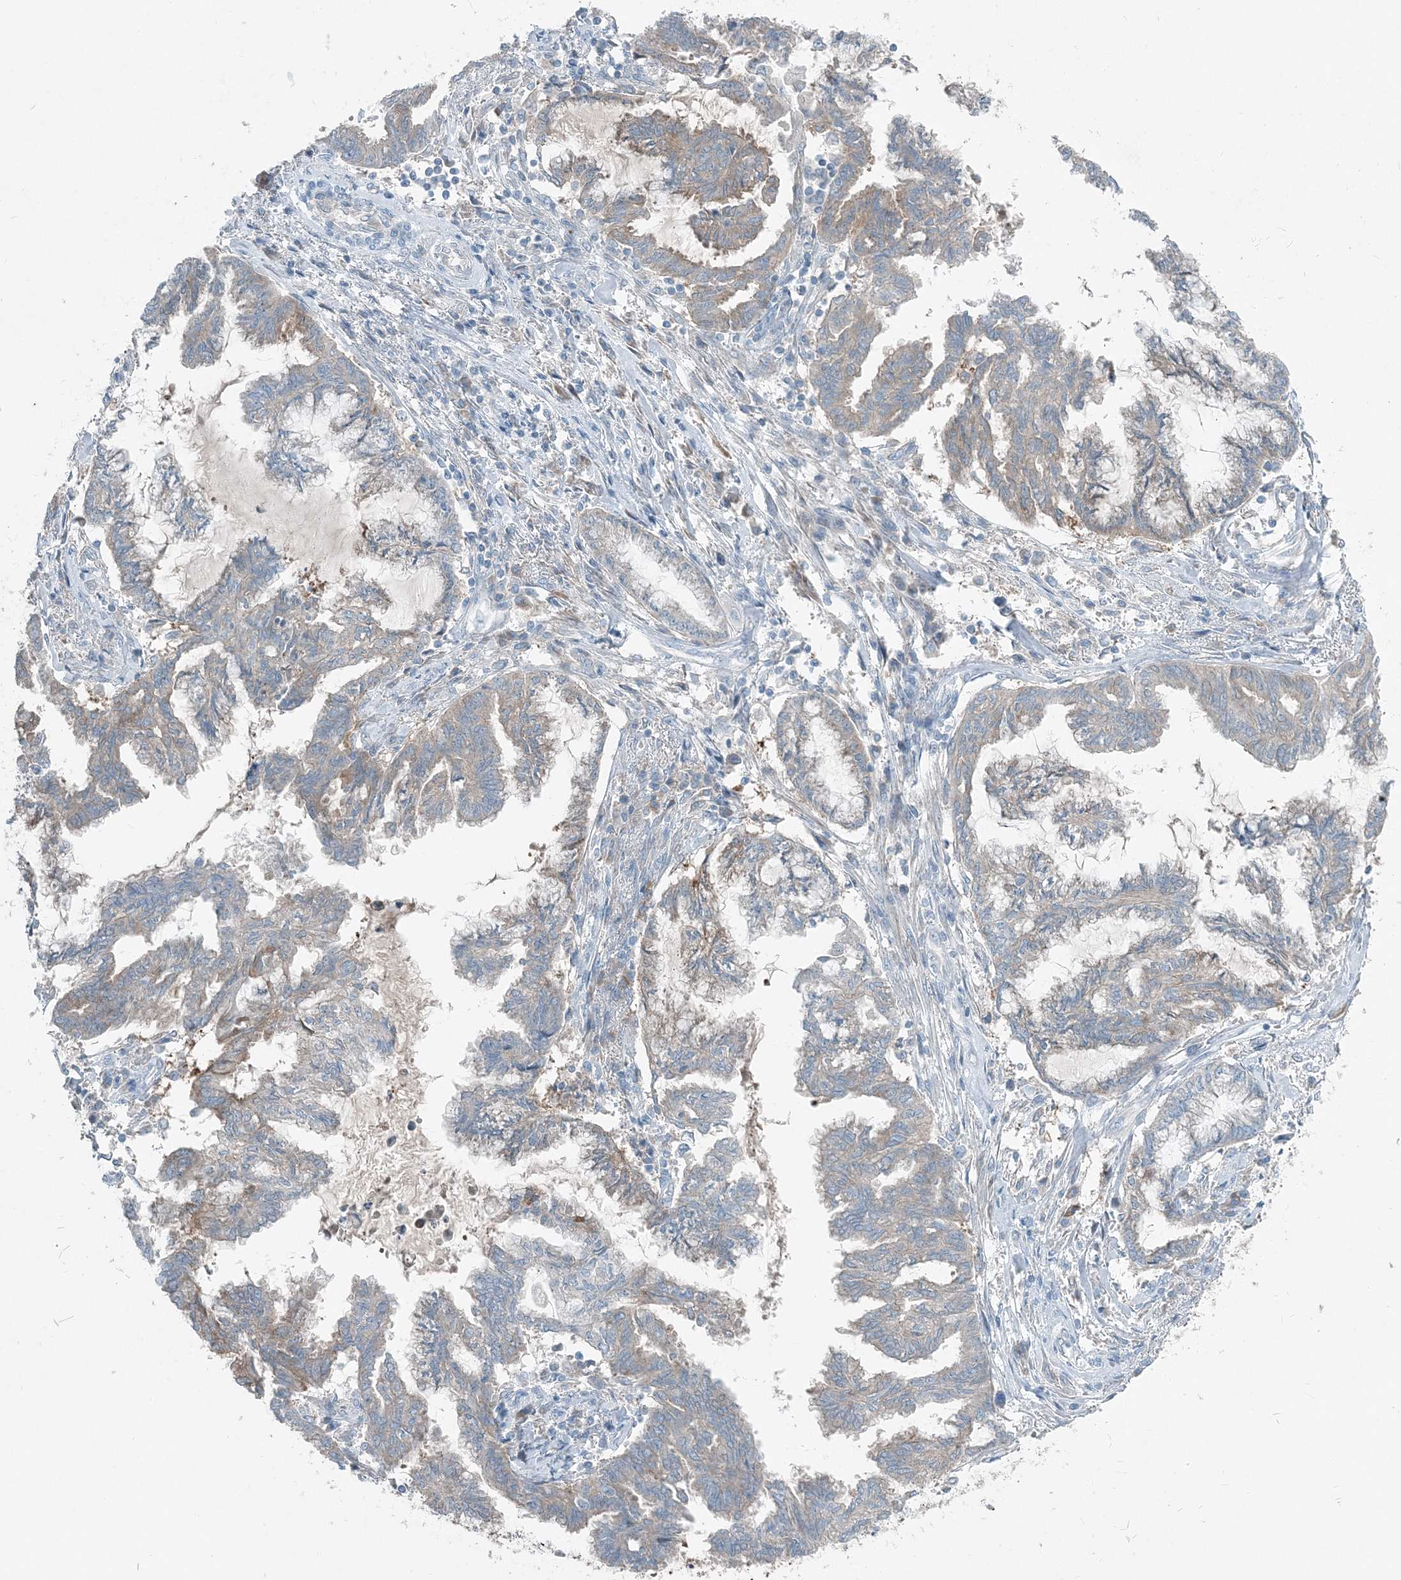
{"staining": {"intensity": "weak", "quantity": "<25%", "location": "cytoplasmic/membranous"}, "tissue": "endometrial cancer", "cell_type": "Tumor cells", "image_type": "cancer", "snomed": [{"axis": "morphology", "description": "Adenocarcinoma, NOS"}, {"axis": "topography", "description": "Endometrium"}], "caption": "Tumor cells show no significant protein expression in endometrial adenocarcinoma. (IHC, brightfield microscopy, high magnification).", "gene": "ARMH1", "patient": {"sex": "female", "age": 86}}